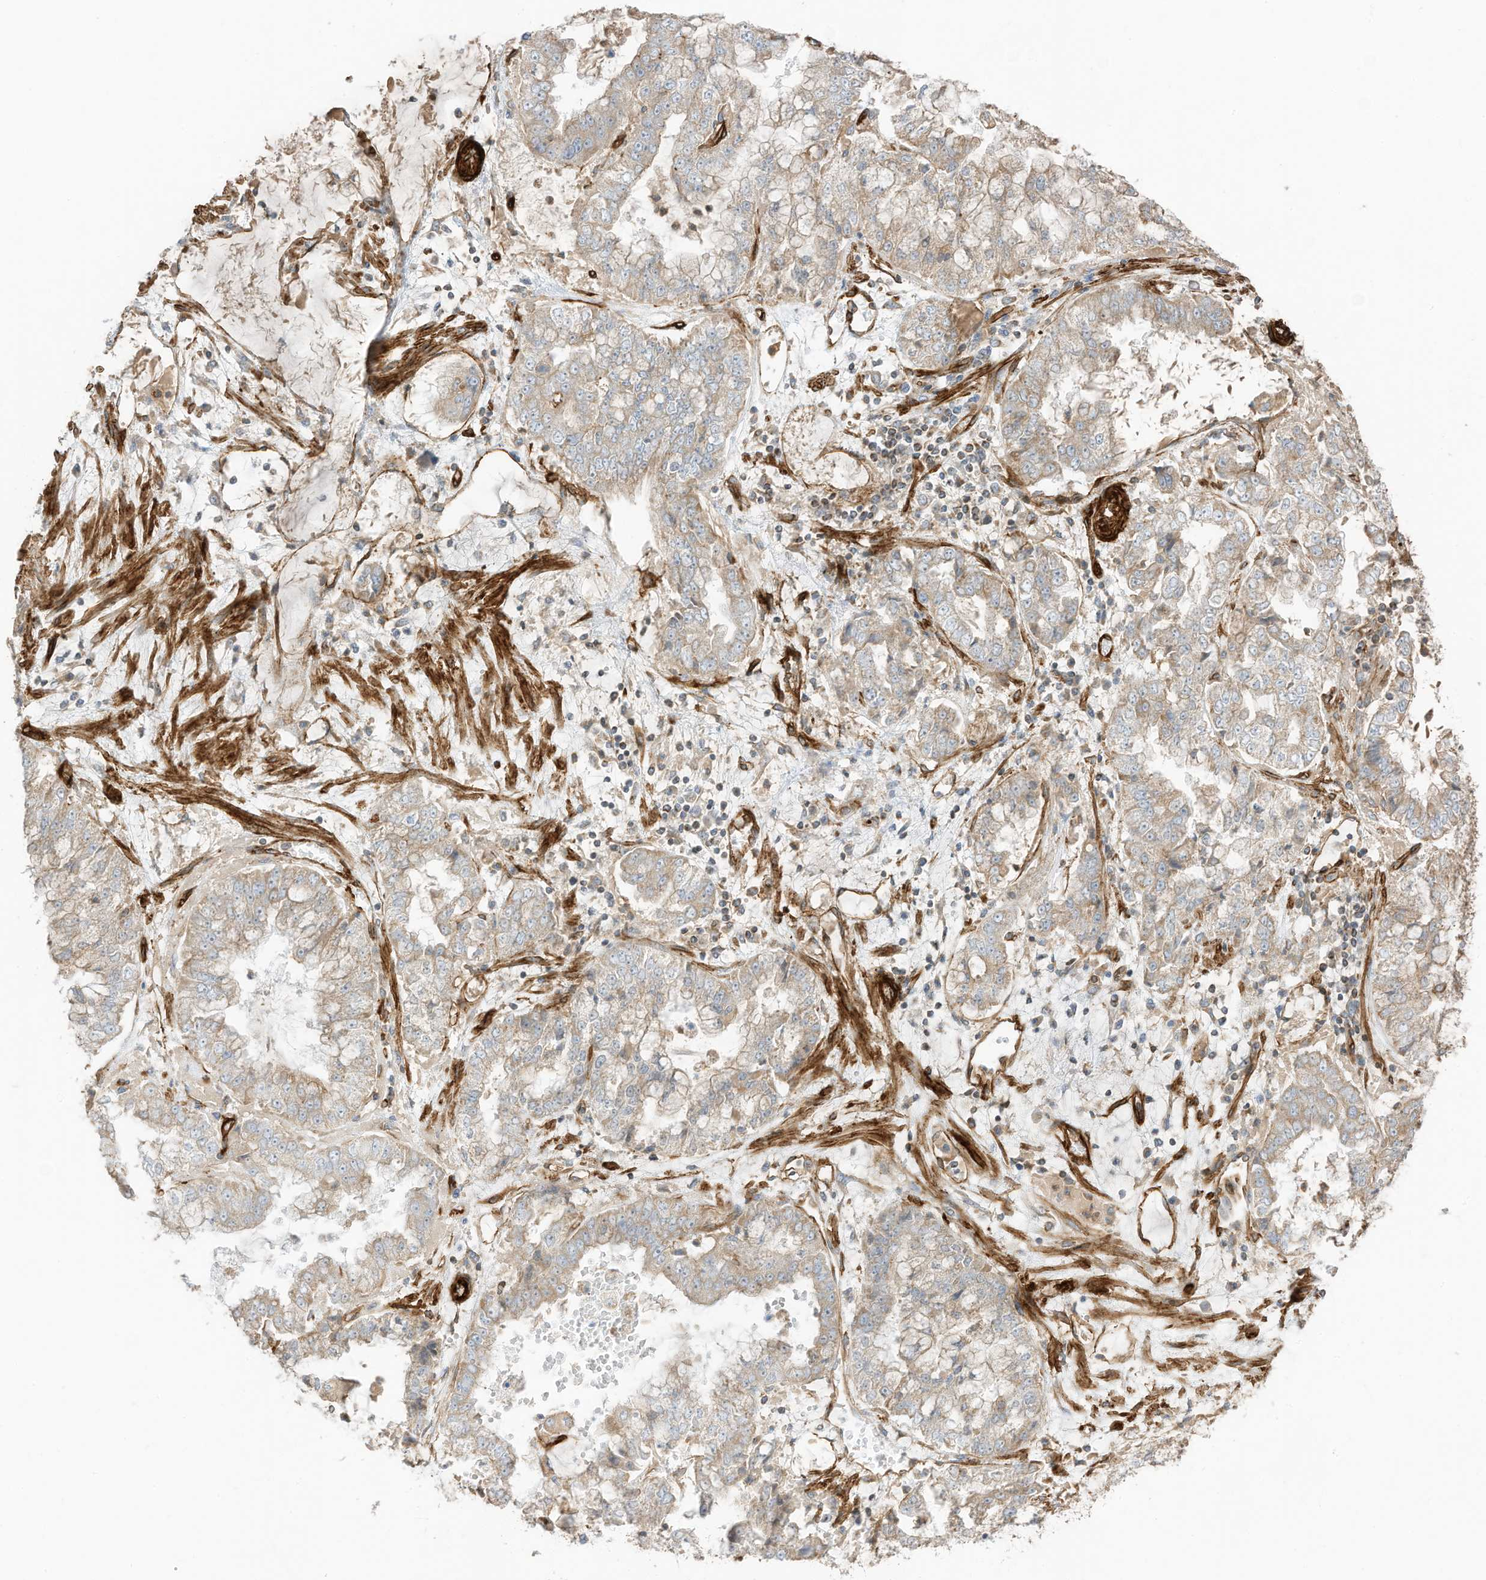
{"staining": {"intensity": "weak", "quantity": "25%-75%", "location": "cytoplasmic/membranous"}, "tissue": "stomach cancer", "cell_type": "Tumor cells", "image_type": "cancer", "snomed": [{"axis": "morphology", "description": "Adenocarcinoma, NOS"}, {"axis": "topography", "description": "Stomach"}], "caption": "Approximately 25%-75% of tumor cells in human stomach cancer reveal weak cytoplasmic/membranous protein expression as visualized by brown immunohistochemical staining.", "gene": "ABCB7", "patient": {"sex": "male", "age": 76}}